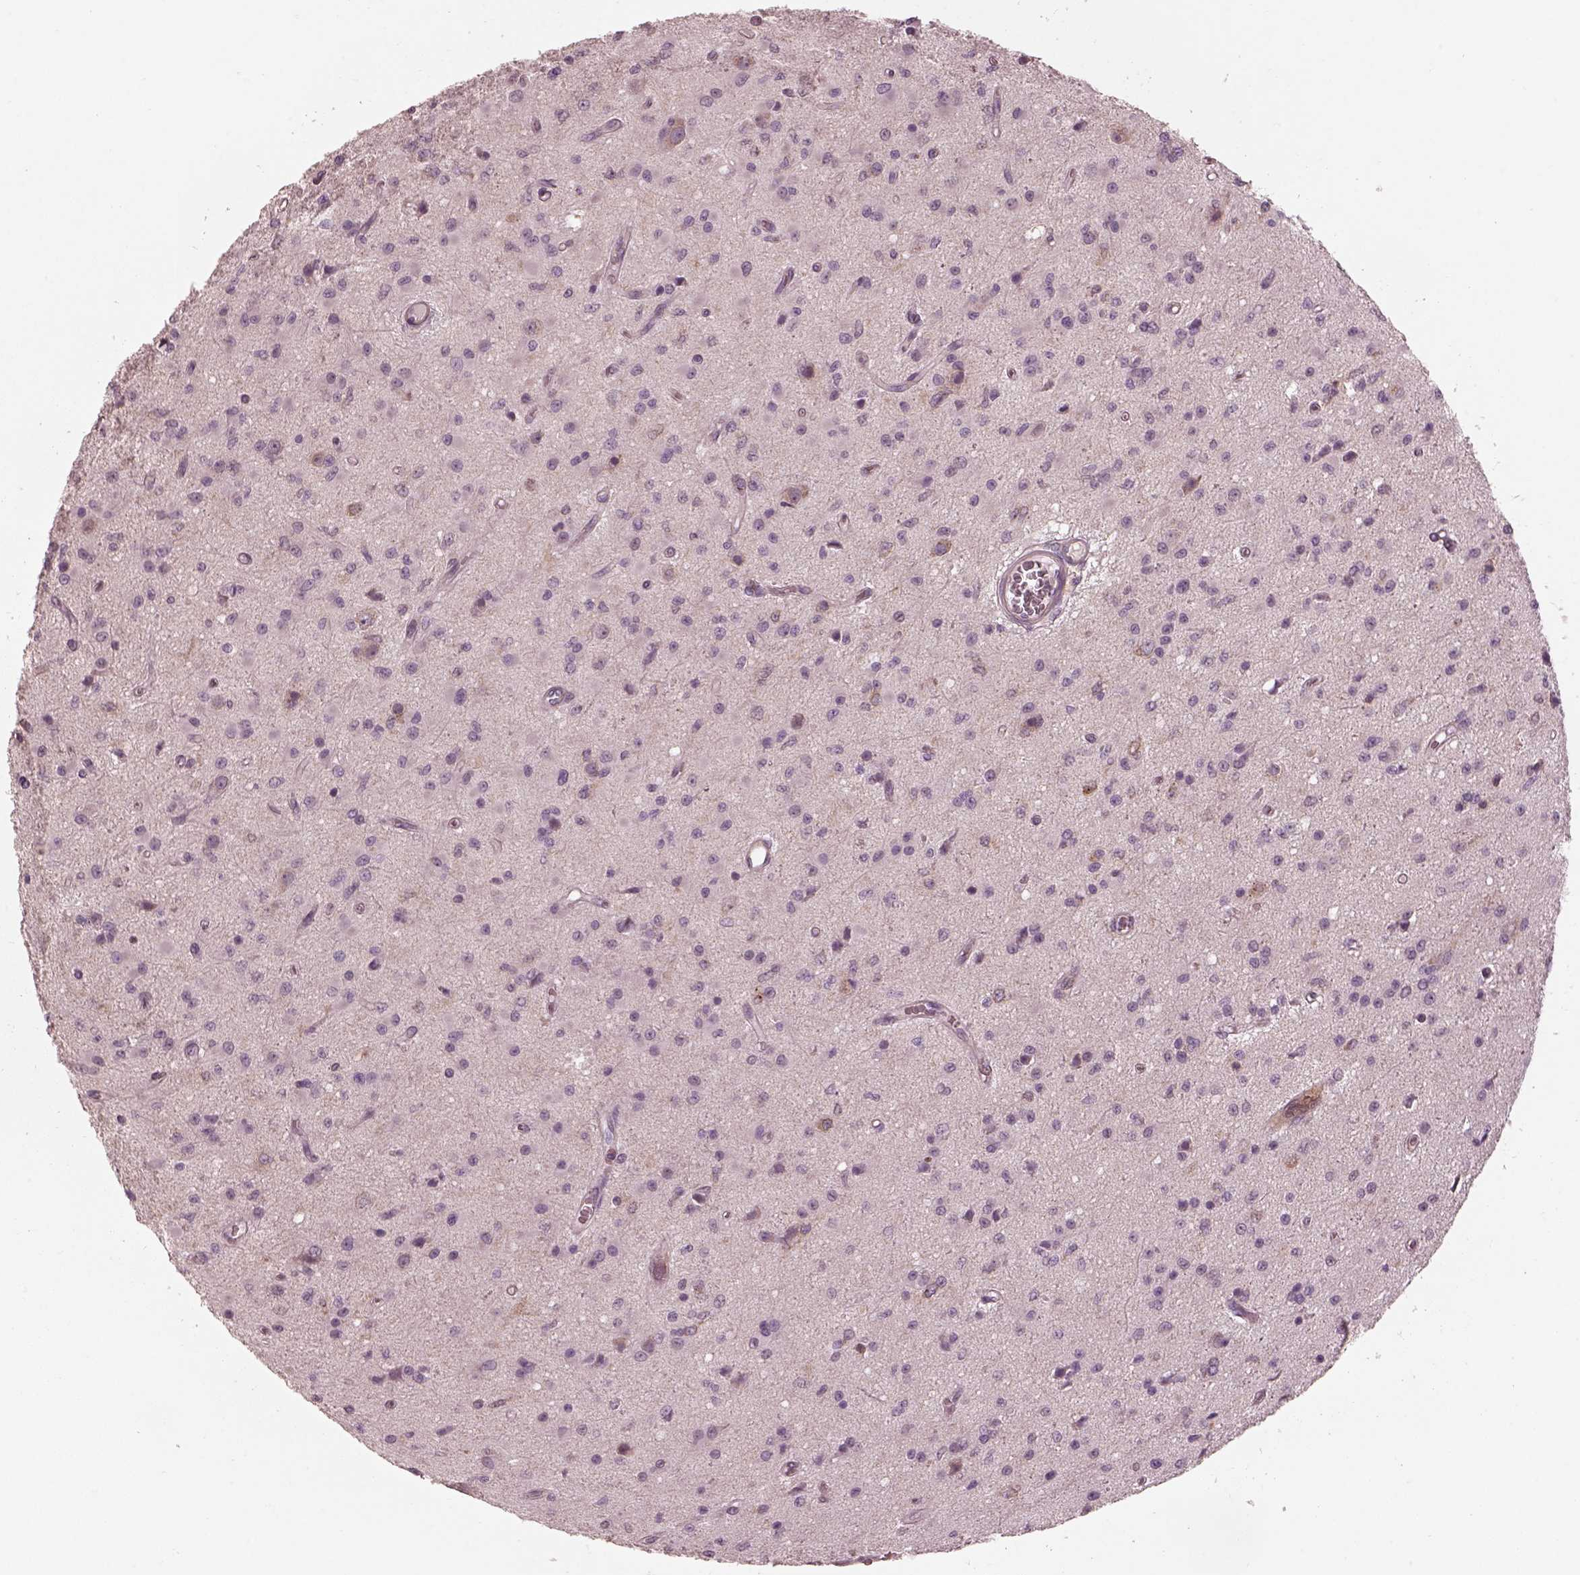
{"staining": {"intensity": "negative", "quantity": "none", "location": "none"}, "tissue": "glioma", "cell_type": "Tumor cells", "image_type": "cancer", "snomed": [{"axis": "morphology", "description": "Glioma, malignant, Low grade"}, {"axis": "topography", "description": "Brain"}], "caption": "Immunohistochemistry (IHC) micrograph of neoplastic tissue: human malignant glioma (low-grade) stained with DAB (3,3'-diaminobenzidine) shows no significant protein expression in tumor cells.", "gene": "PRKACG", "patient": {"sex": "female", "age": 45}}